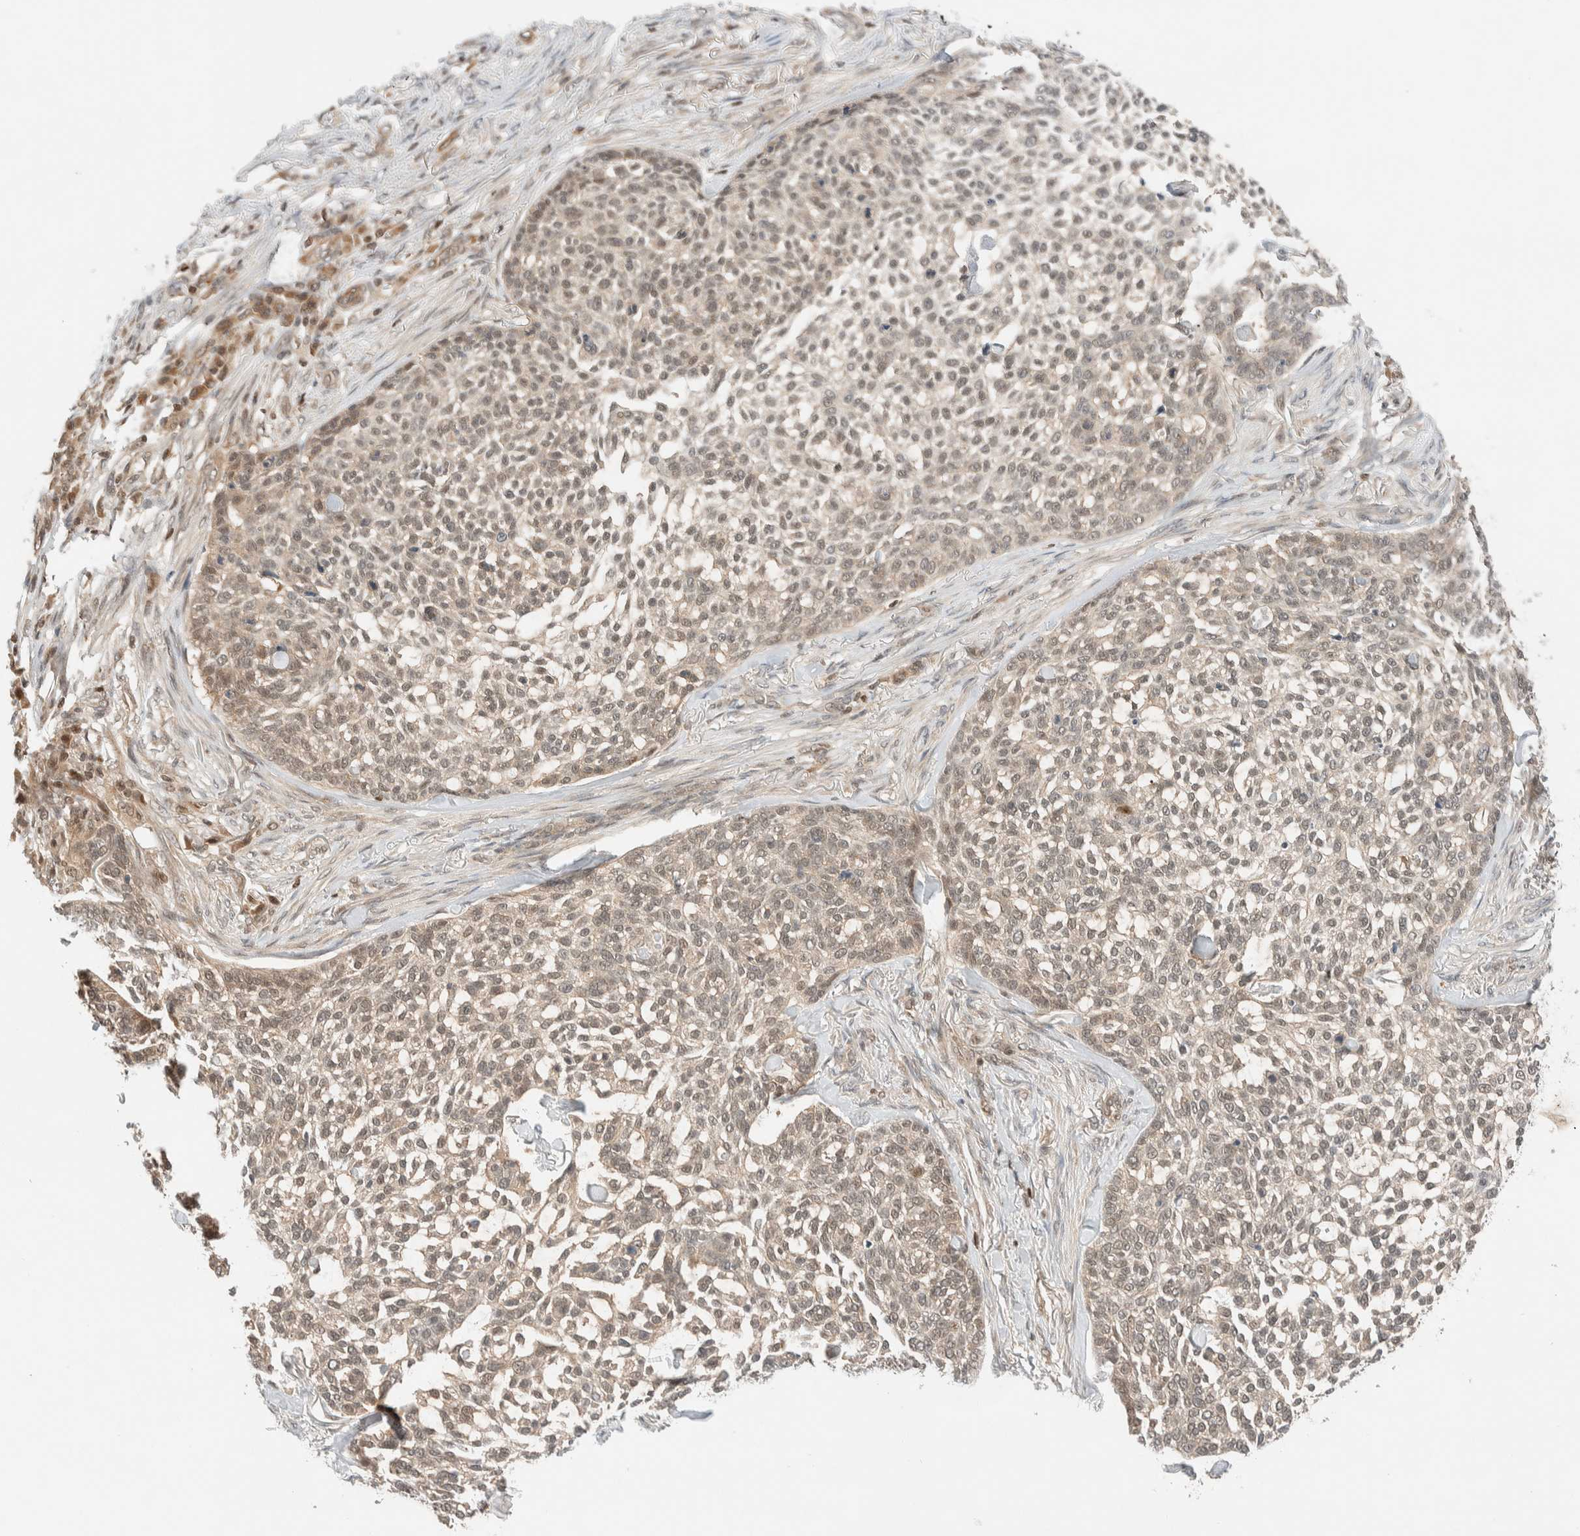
{"staining": {"intensity": "weak", "quantity": ">75%", "location": "cytoplasmic/membranous,nuclear"}, "tissue": "skin cancer", "cell_type": "Tumor cells", "image_type": "cancer", "snomed": [{"axis": "morphology", "description": "Basal cell carcinoma"}, {"axis": "topography", "description": "Skin"}], "caption": "A histopathology image of human skin basal cell carcinoma stained for a protein shows weak cytoplasmic/membranous and nuclear brown staining in tumor cells.", "gene": "C8orf76", "patient": {"sex": "female", "age": 64}}